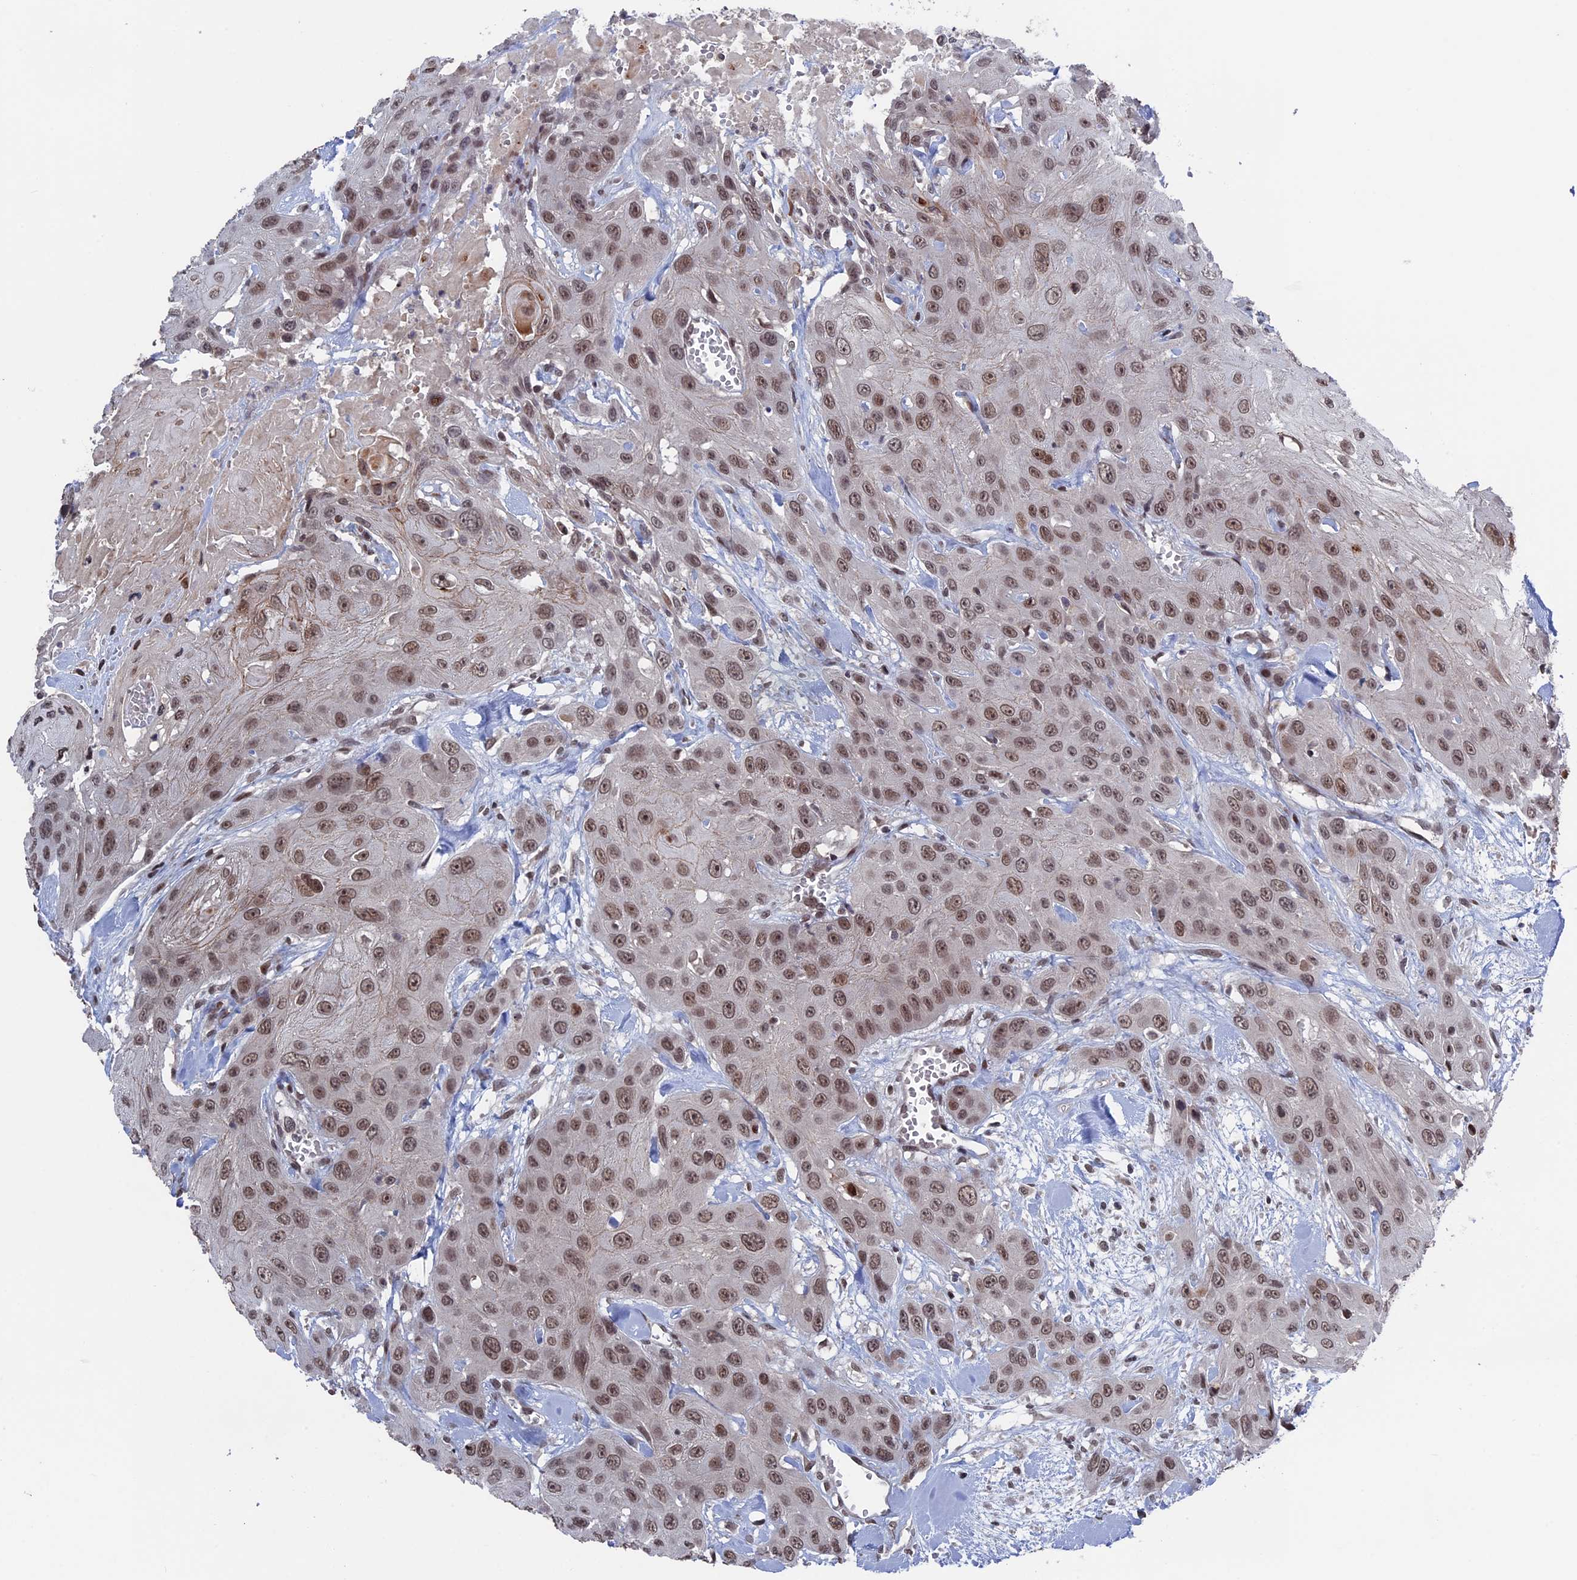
{"staining": {"intensity": "moderate", "quantity": ">75%", "location": "nuclear"}, "tissue": "head and neck cancer", "cell_type": "Tumor cells", "image_type": "cancer", "snomed": [{"axis": "morphology", "description": "Squamous cell carcinoma, NOS"}, {"axis": "topography", "description": "Head-Neck"}], "caption": "The immunohistochemical stain shows moderate nuclear expression in tumor cells of head and neck cancer tissue.", "gene": "NR2C2AP", "patient": {"sex": "male", "age": 81}}